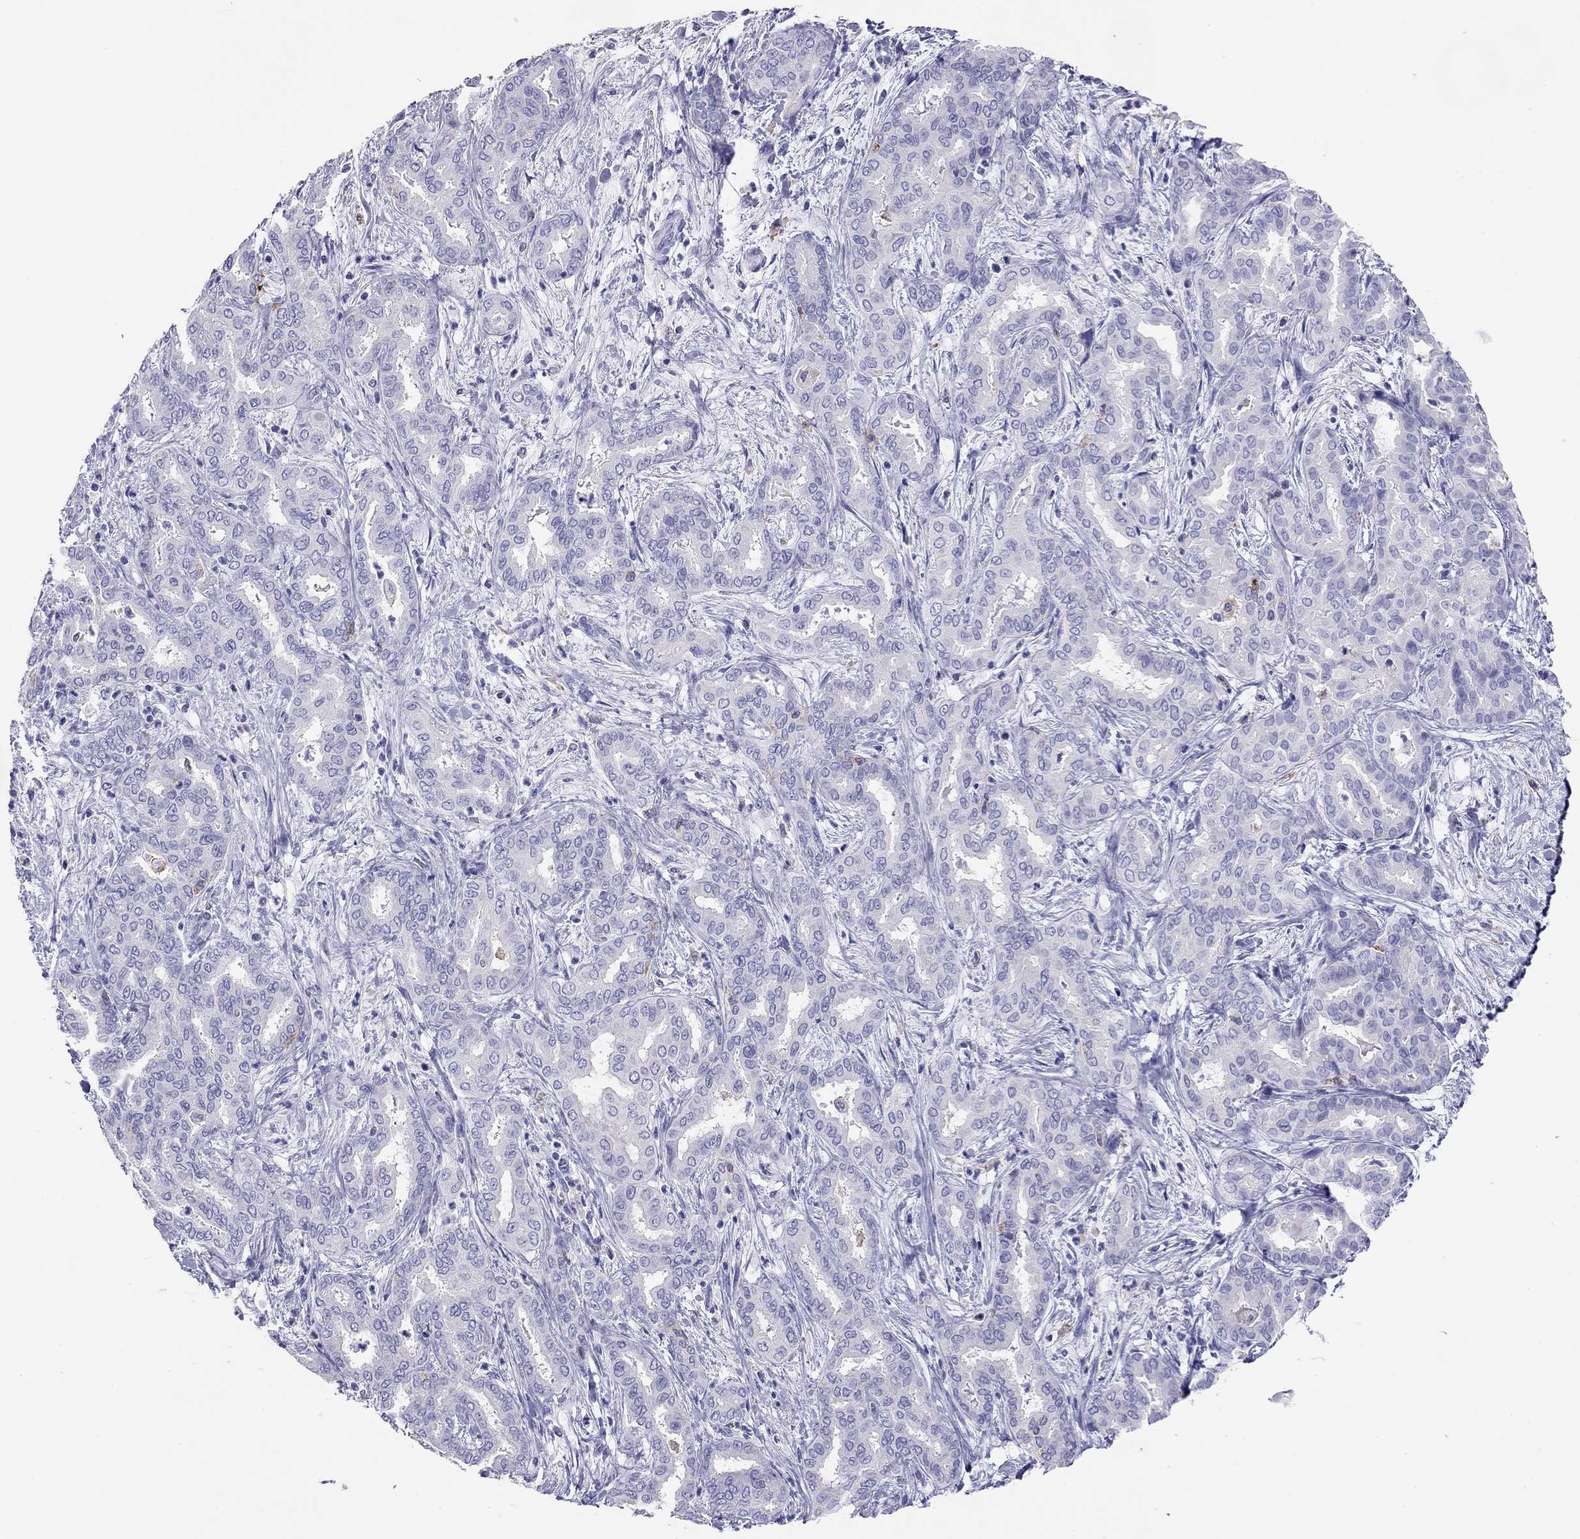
{"staining": {"intensity": "negative", "quantity": "none", "location": "none"}, "tissue": "liver cancer", "cell_type": "Tumor cells", "image_type": "cancer", "snomed": [{"axis": "morphology", "description": "Cholangiocarcinoma"}, {"axis": "topography", "description": "Liver"}], "caption": "This is an IHC histopathology image of human liver cancer. There is no expression in tumor cells.", "gene": "HLA-DQB2", "patient": {"sex": "female", "age": 64}}